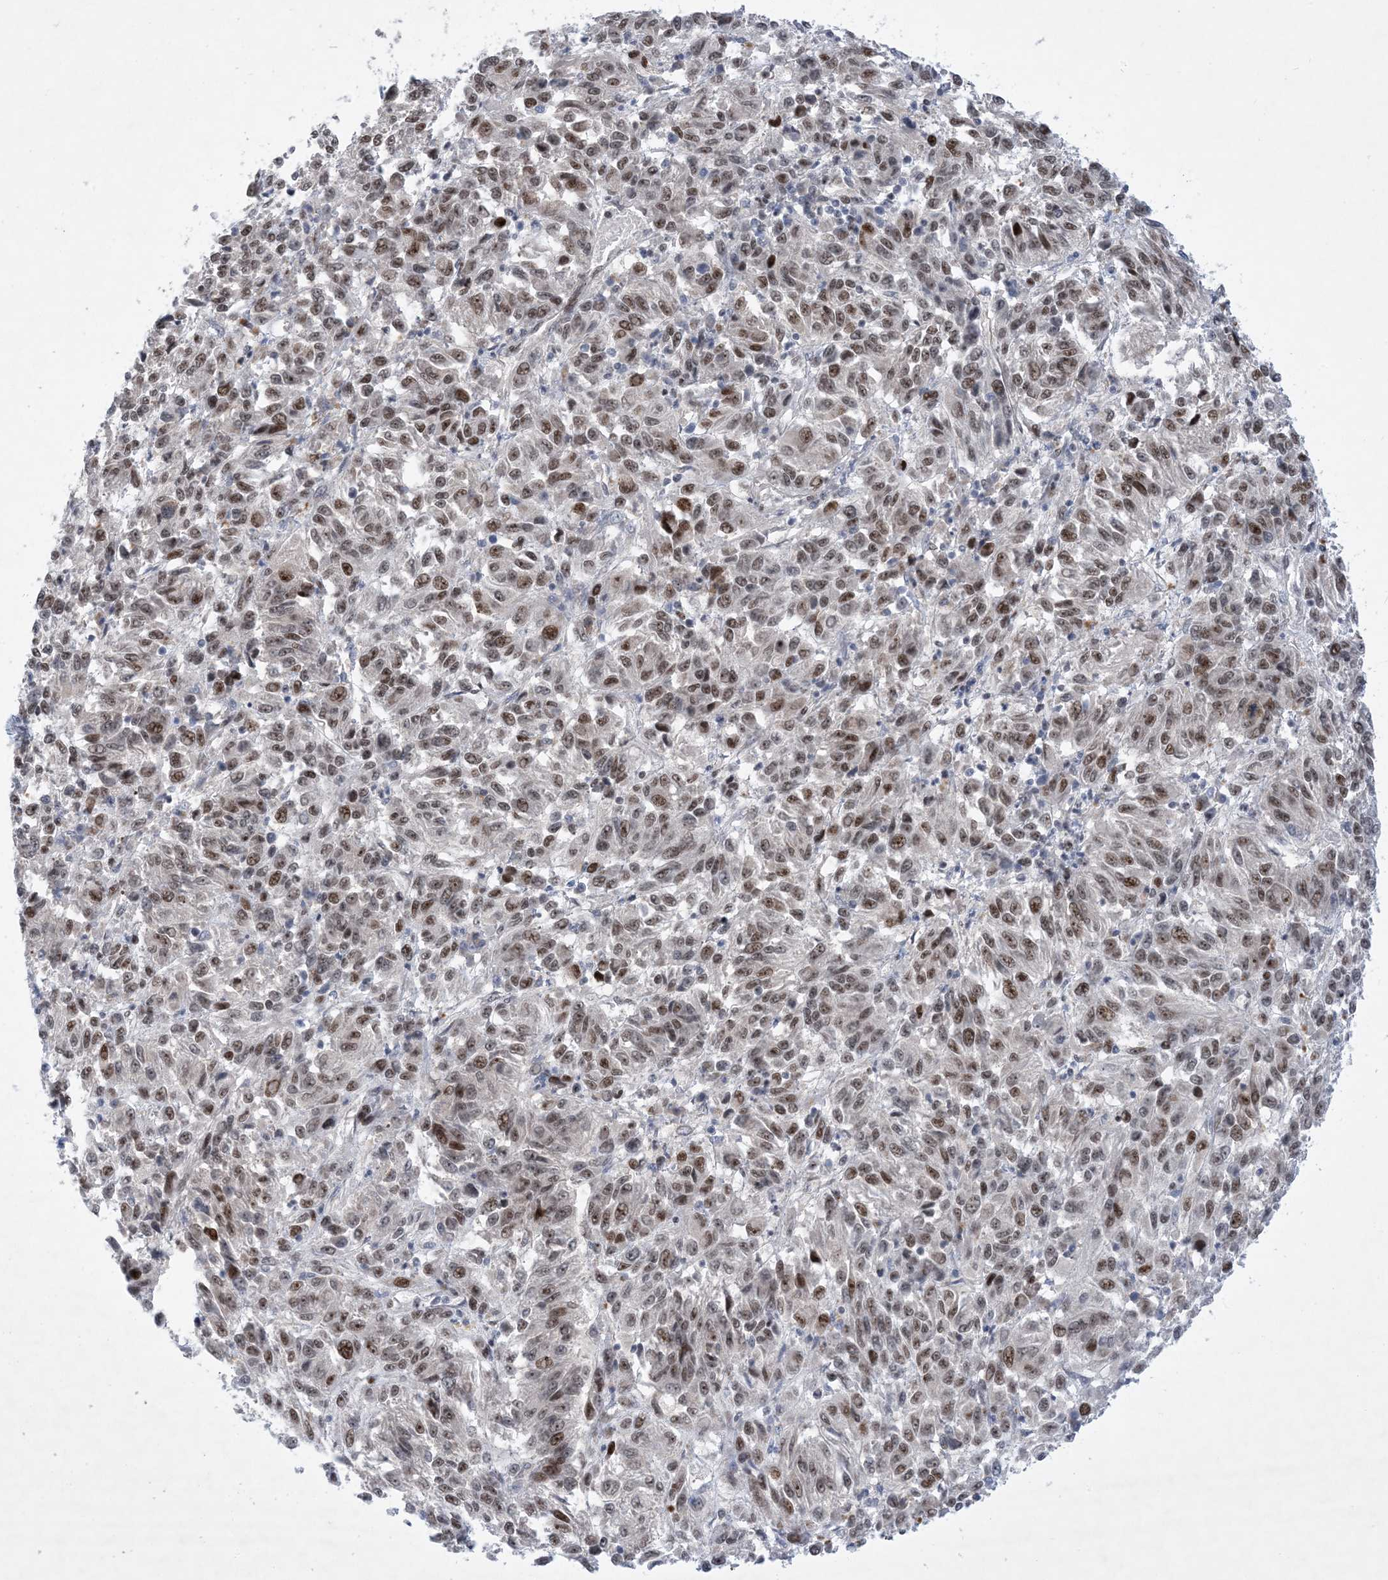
{"staining": {"intensity": "moderate", "quantity": ">75%", "location": "nuclear"}, "tissue": "melanoma", "cell_type": "Tumor cells", "image_type": "cancer", "snomed": [{"axis": "morphology", "description": "Malignant melanoma, Metastatic site"}, {"axis": "topography", "description": "Lung"}], "caption": "A high-resolution histopathology image shows immunohistochemistry staining of malignant melanoma (metastatic site), which reveals moderate nuclear expression in approximately >75% of tumor cells. (Brightfield microscopy of DAB IHC at high magnification).", "gene": "TSPYL1", "patient": {"sex": "male", "age": 64}}